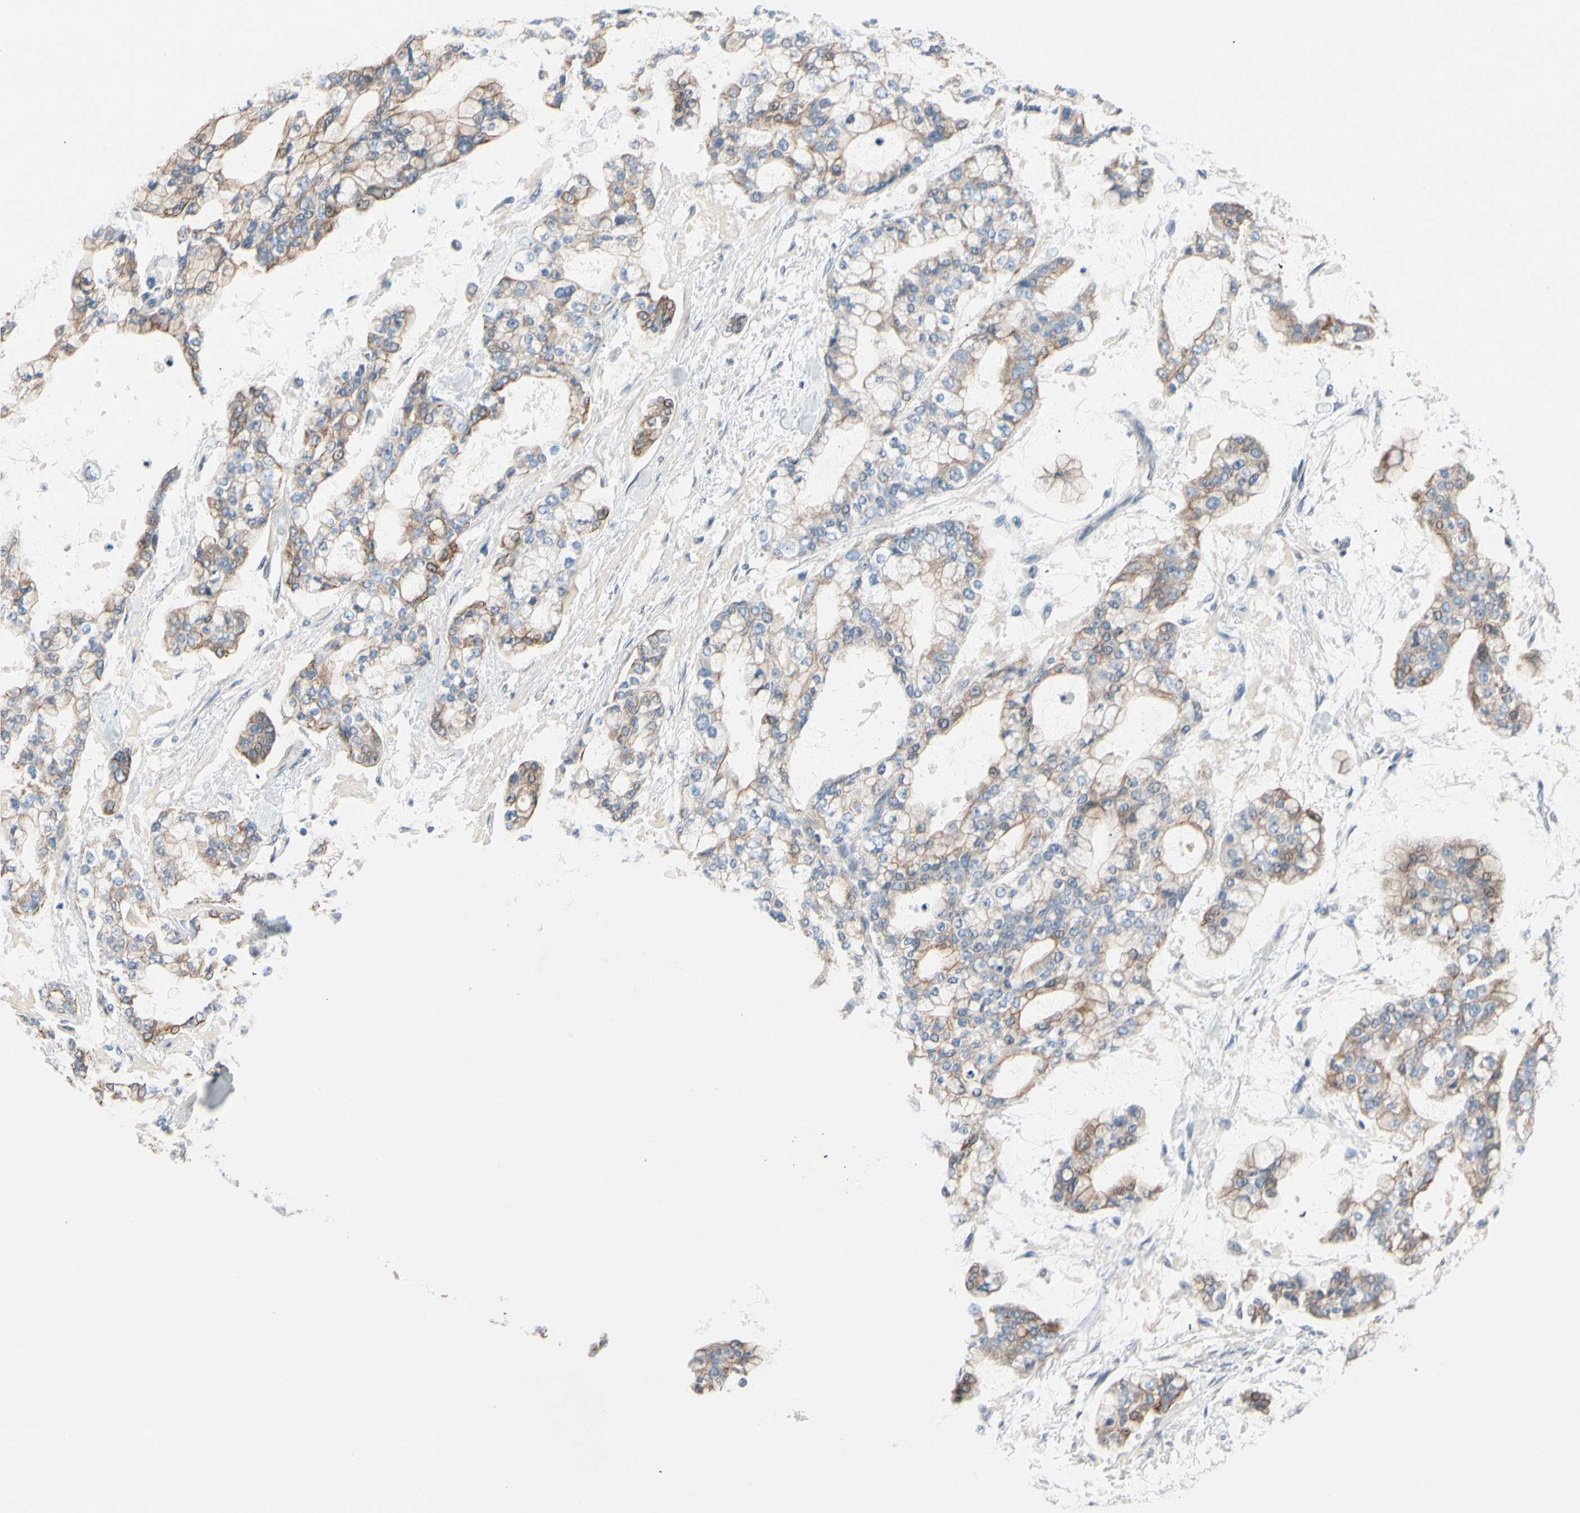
{"staining": {"intensity": "moderate", "quantity": ">75%", "location": "cytoplasmic/membranous,nuclear"}, "tissue": "stomach cancer", "cell_type": "Tumor cells", "image_type": "cancer", "snomed": [{"axis": "morphology", "description": "Normal tissue, NOS"}, {"axis": "morphology", "description": "Adenocarcinoma, NOS"}, {"axis": "topography", "description": "Stomach, upper"}, {"axis": "topography", "description": "Stomach"}], "caption": "Protein expression analysis of human stomach cancer (adenocarcinoma) reveals moderate cytoplasmic/membranous and nuclear staining in about >75% of tumor cells. (DAB (3,3'-diaminobenzidine) IHC with brightfield microscopy, high magnification).", "gene": "ZNF132", "patient": {"sex": "male", "age": 76}}